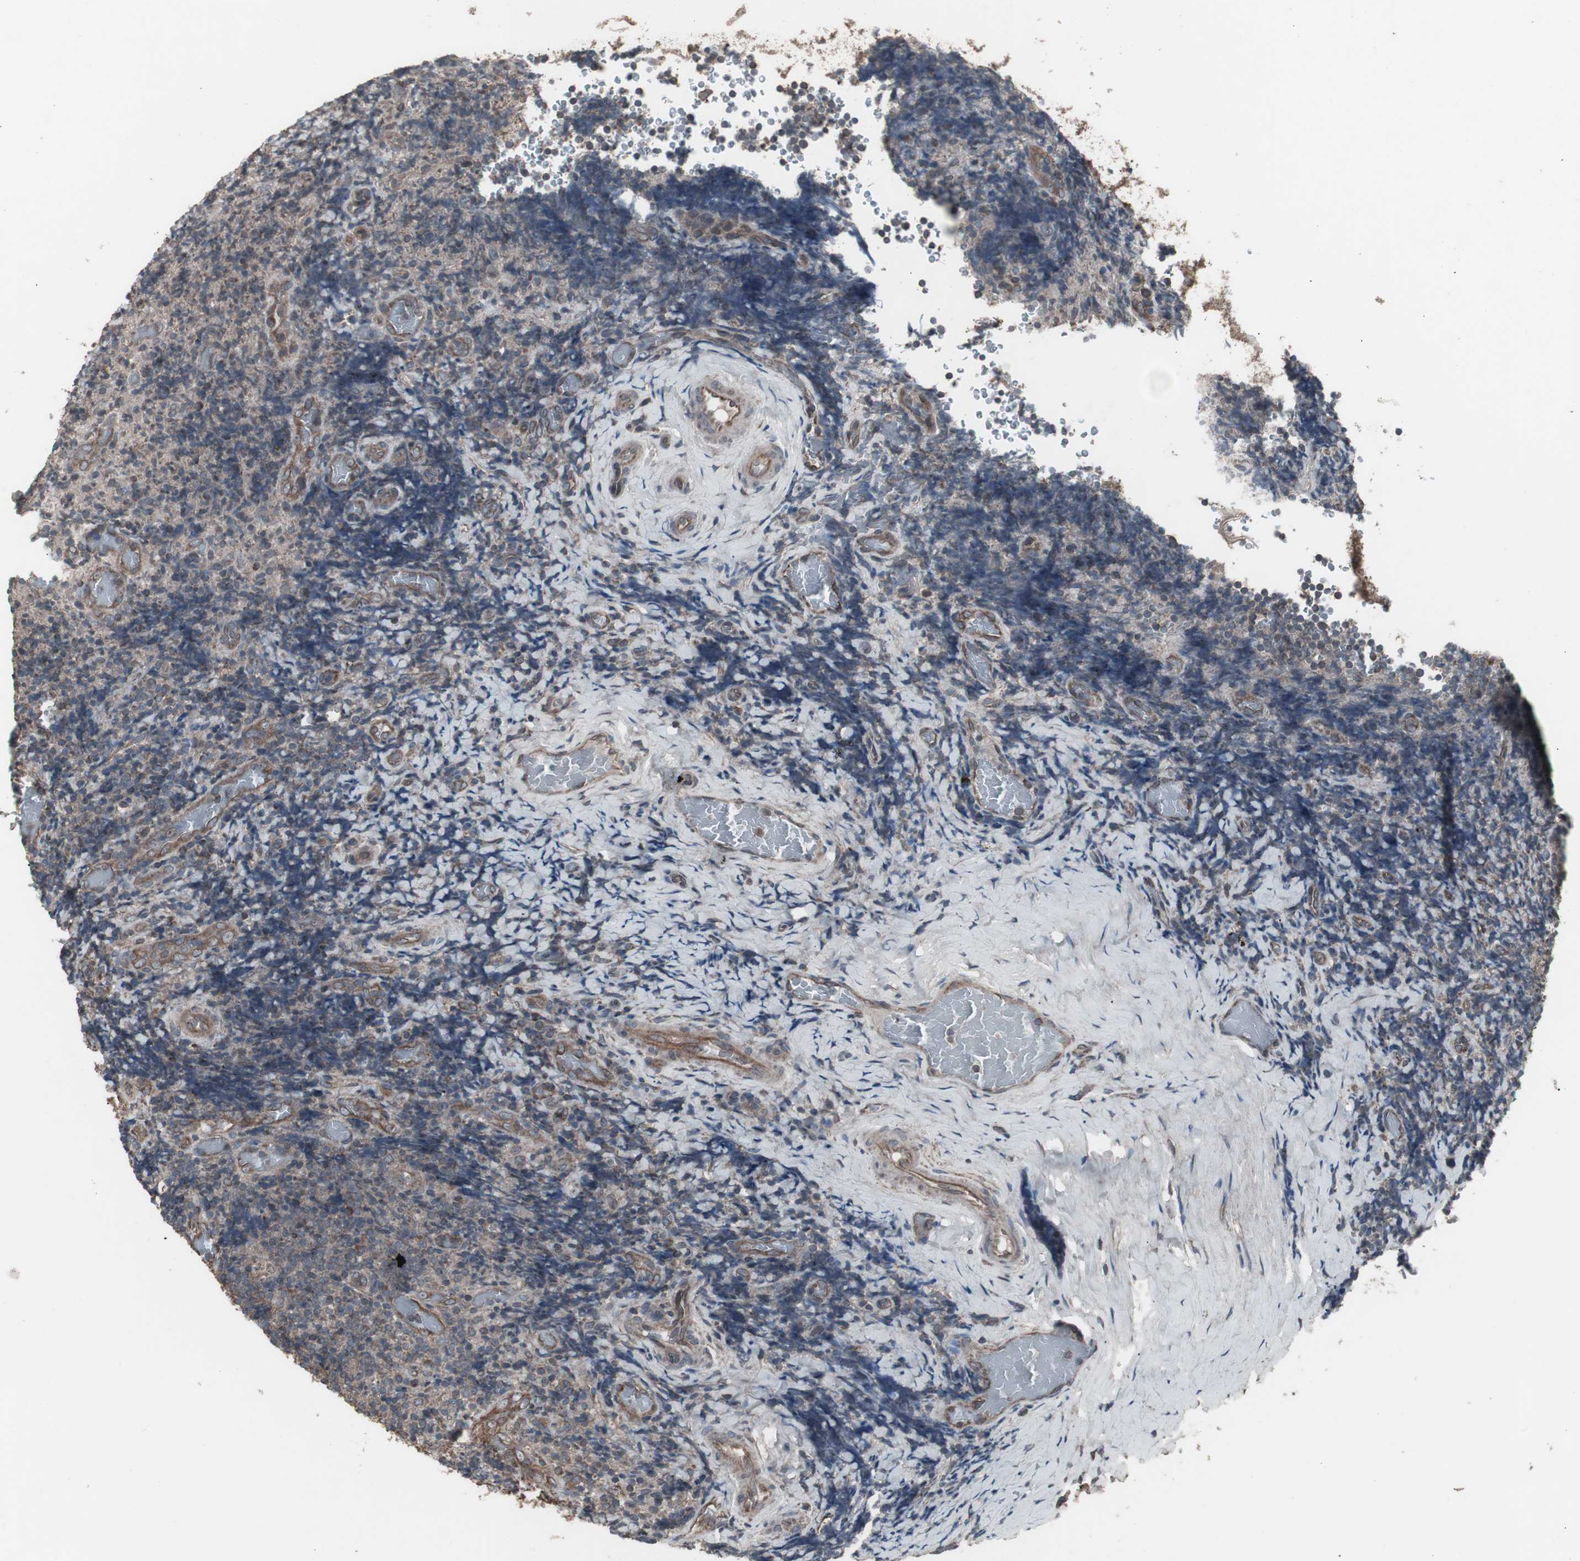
{"staining": {"intensity": "negative", "quantity": "none", "location": "none"}, "tissue": "lymphoma", "cell_type": "Tumor cells", "image_type": "cancer", "snomed": [{"axis": "morphology", "description": "Malignant lymphoma, non-Hodgkin's type, High grade"}, {"axis": "topography", "description": "Tonsil"}], "caption": "DAB immunohistochemical staining of human high-grade malignant lymphoma, non-Hodgkin's type shows no significant positivity in tumor cells.", "gene": "SSTR2", "patient": {"sex": "female", "age": 36}}